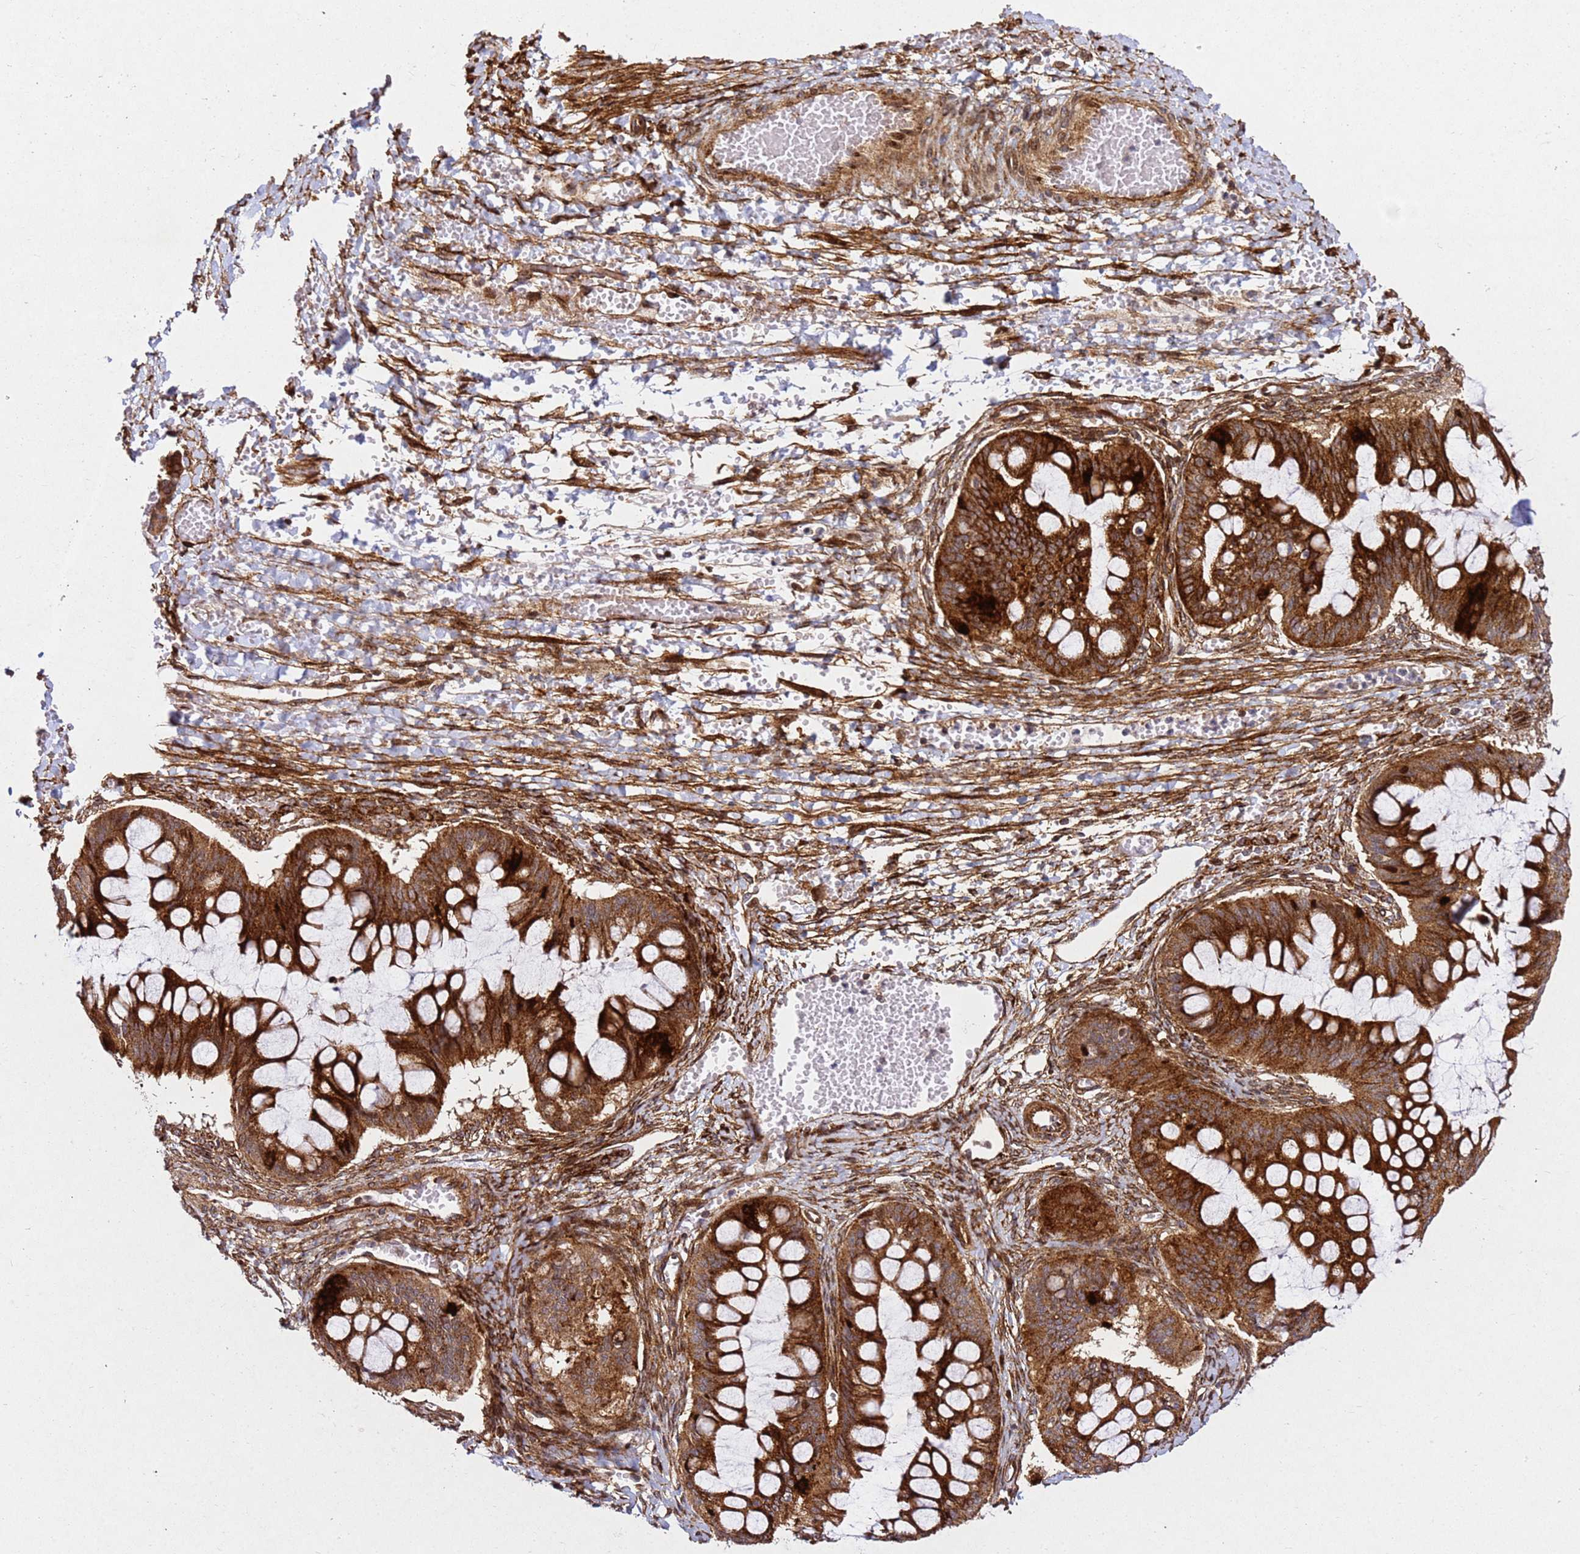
{"staining": {"intensity": "strong", "quantity": ">75%", "location": "cytoplasmic/membranous"}, "tissue": "ovarian cancer", "cell_type": "Tumor cells", "image_type": "cancer", "snomed": [{"axis": "morphology", "description": "Cystadenocarcinoma, mucinous, NOS"}, {"axis": "topography", "description": "Ovary"}], "caption": "This image displays IHC staining of ovarian mucinous cystadenocarcinoma, with high strong cytoplasmic/membranous positivity in approximately >75% of tumor cells.", "gene": "ZNF296", "patient": {"sex": "female", "age": 73}}